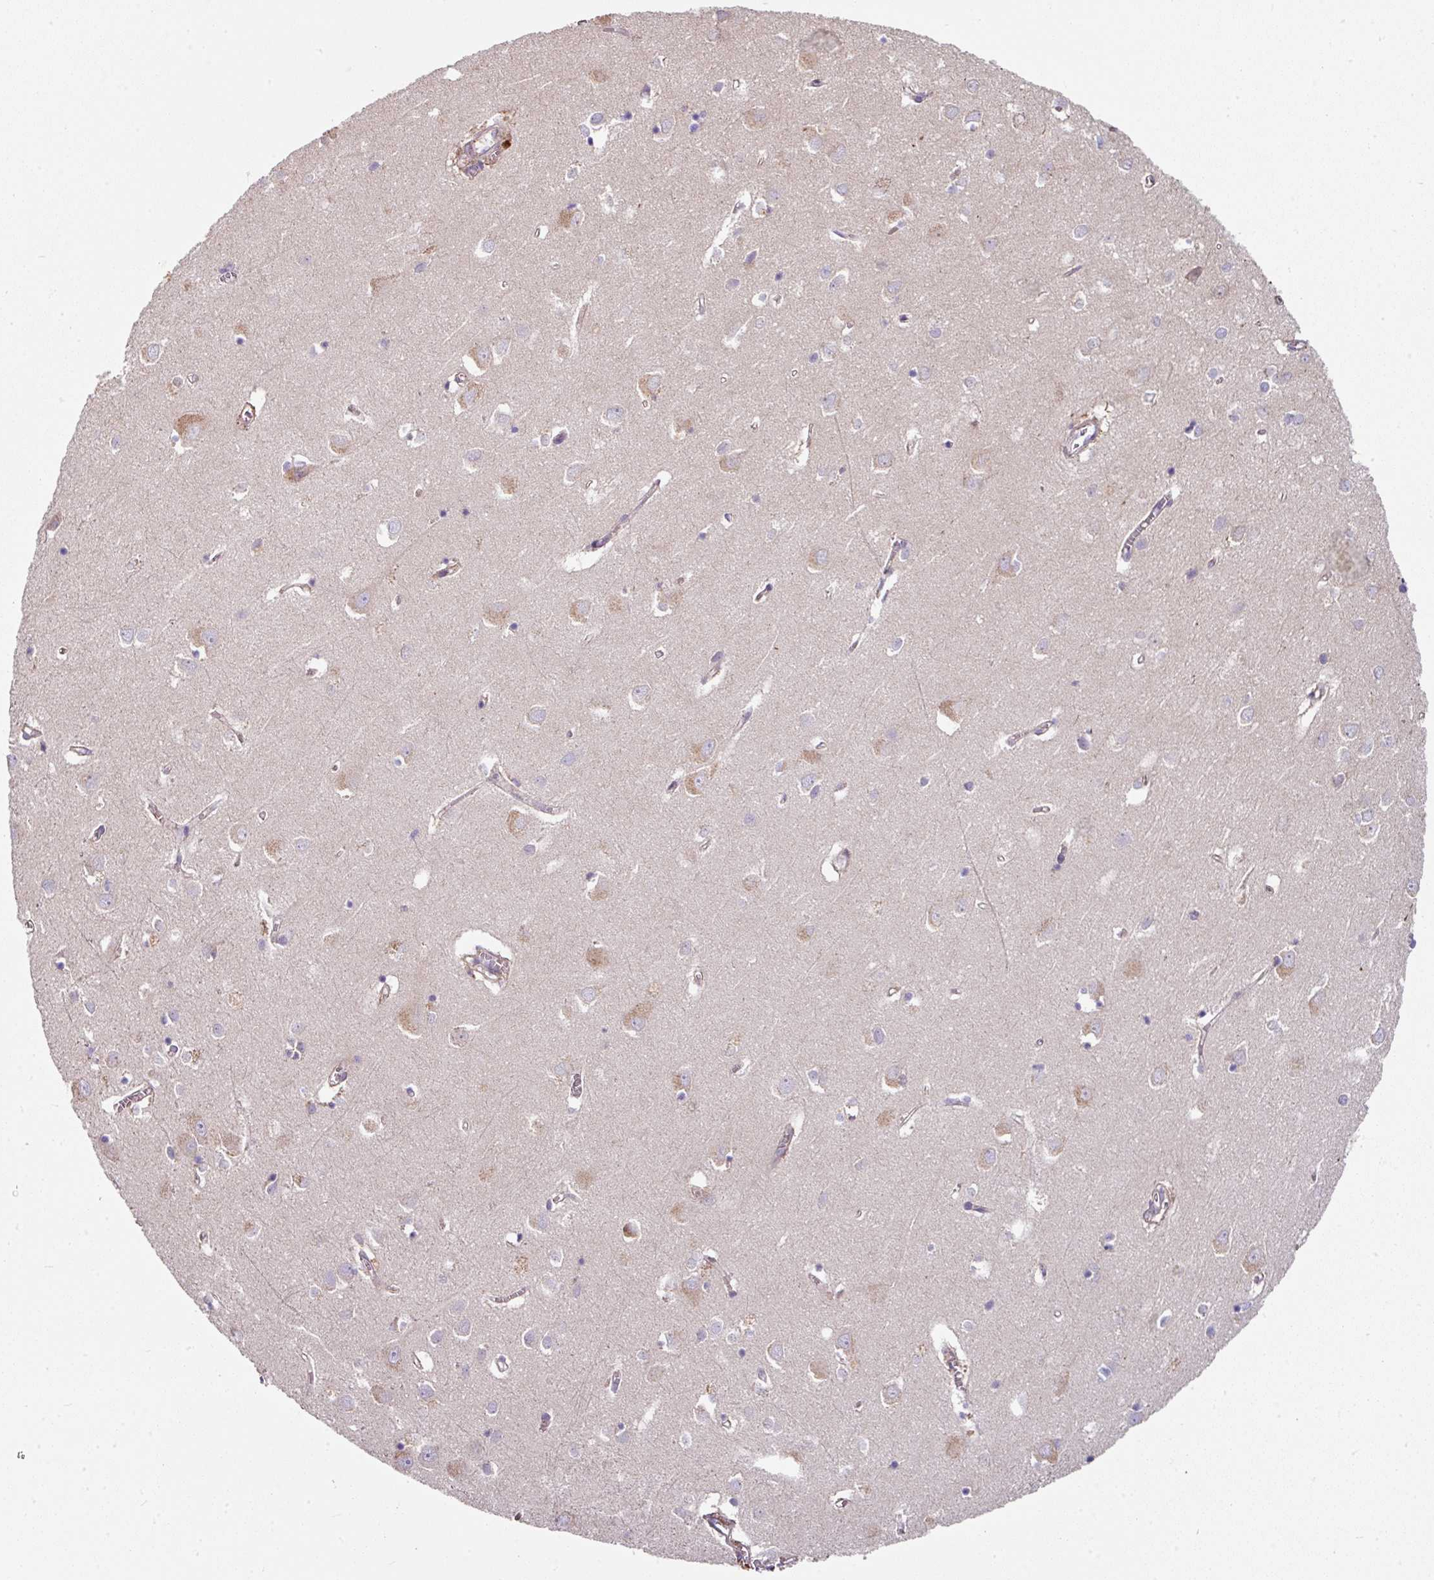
{"staining": {"intensity": "weak", "quantity": ">75%", "location": "cytoplasmic/membranous"}, "tissue": "cerebral cortex", "cell_type": "Endothelial cells", "image_type": "normal", "snomed": [{"axis": "morphology", "description": "Normal tissue, NOS"}, {"axis": "topography", "description": "Cerebral cortex"}], "caption": "Approximately >75% of endothelial cells in benign human cerebral cortex display weak cytoplasmic/membranous protein staining as visualized by brown immunohistochemical staining.", "gene": "C4orf48", "patient": {"sex": "male", "age": 70}}